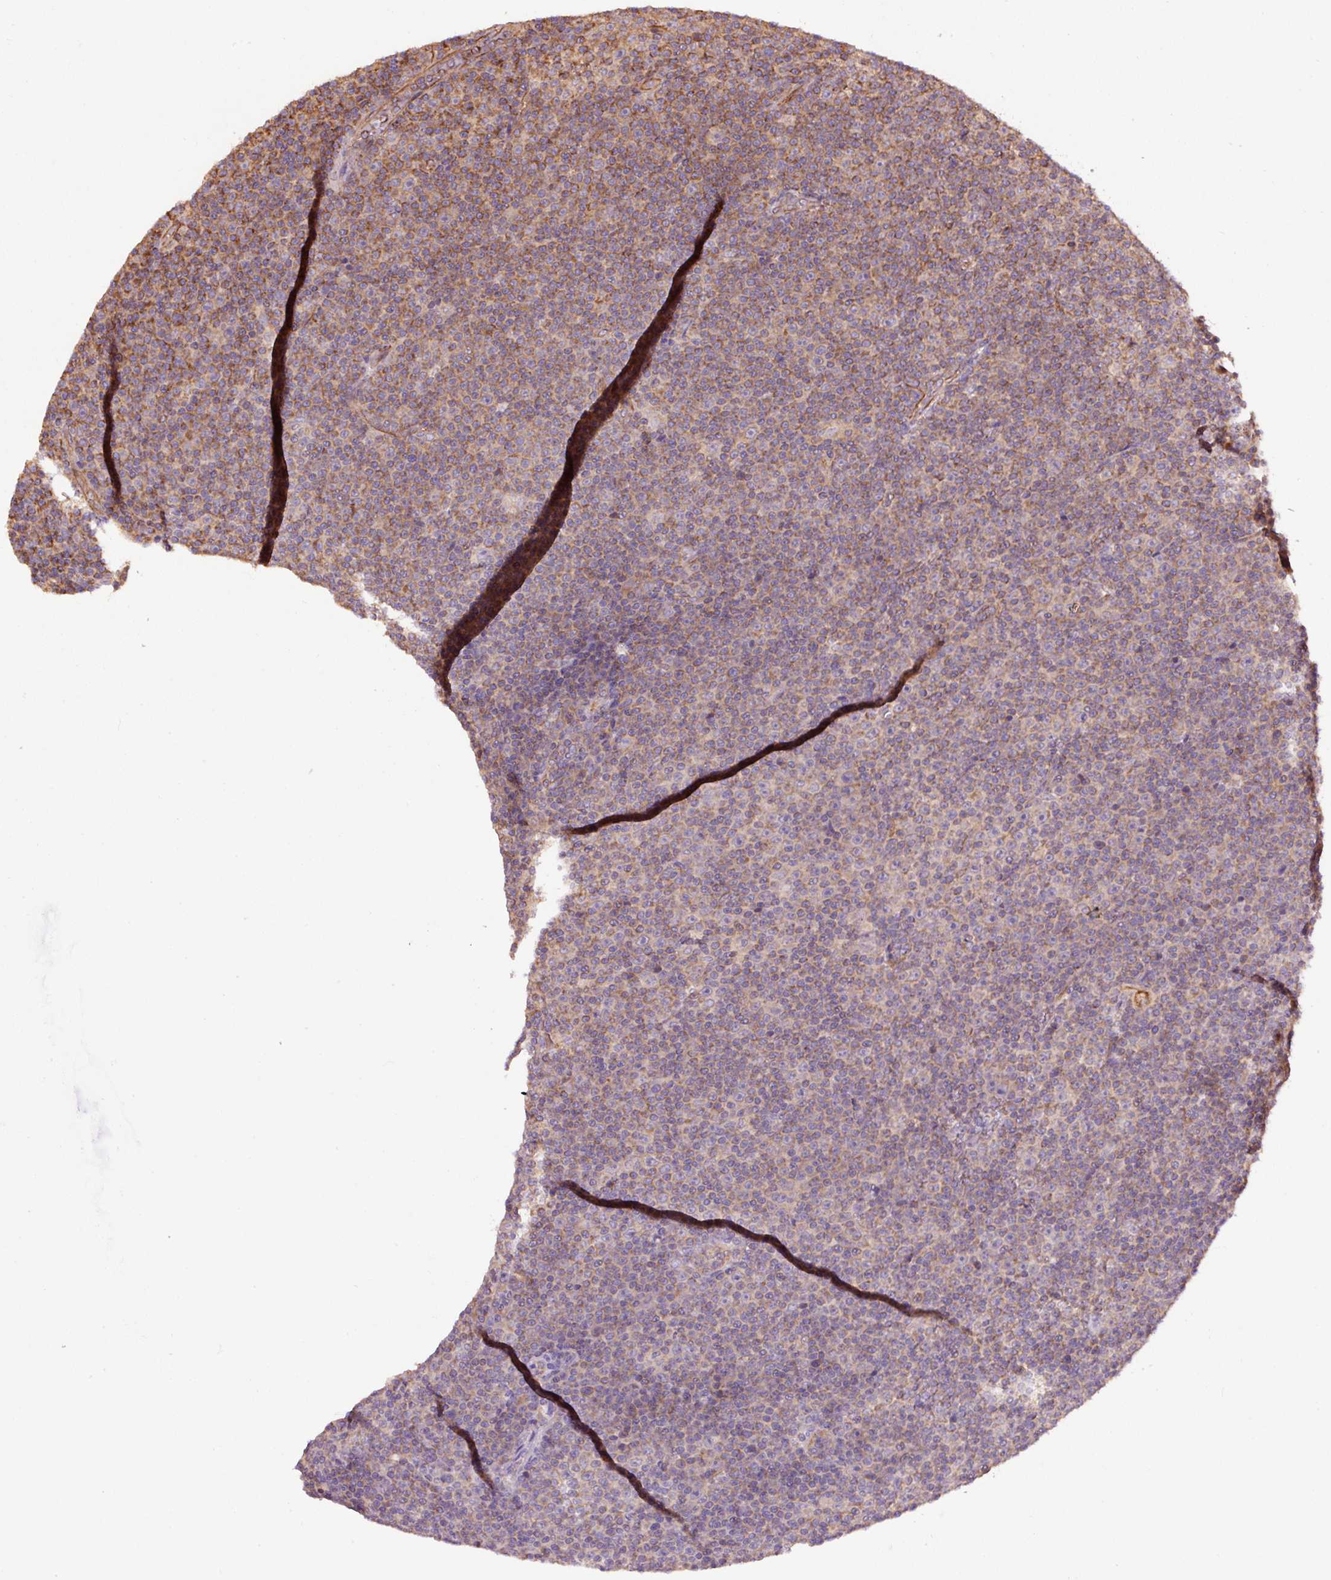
{"staining": {"intensity": "negative", "quantity": "none", "location": "none"}, "tissue": "lymphoma", "cell_type": "Tumor cells", "image_type": "cancer", "snomed": [{"axis": "morphology", "description": "Malignant lymphoma, non-Hodgkin's type, Low grade"}, {"axis": "topography", "description": "Lymph node"}], "caption": "Protein analysis of low-grade malignant lymphoma, non-Hodgkin's type exhibits no significant positivity in tumor cells.", "gene": "PCK2", "patient": {"sex": "female", "age": 67}}